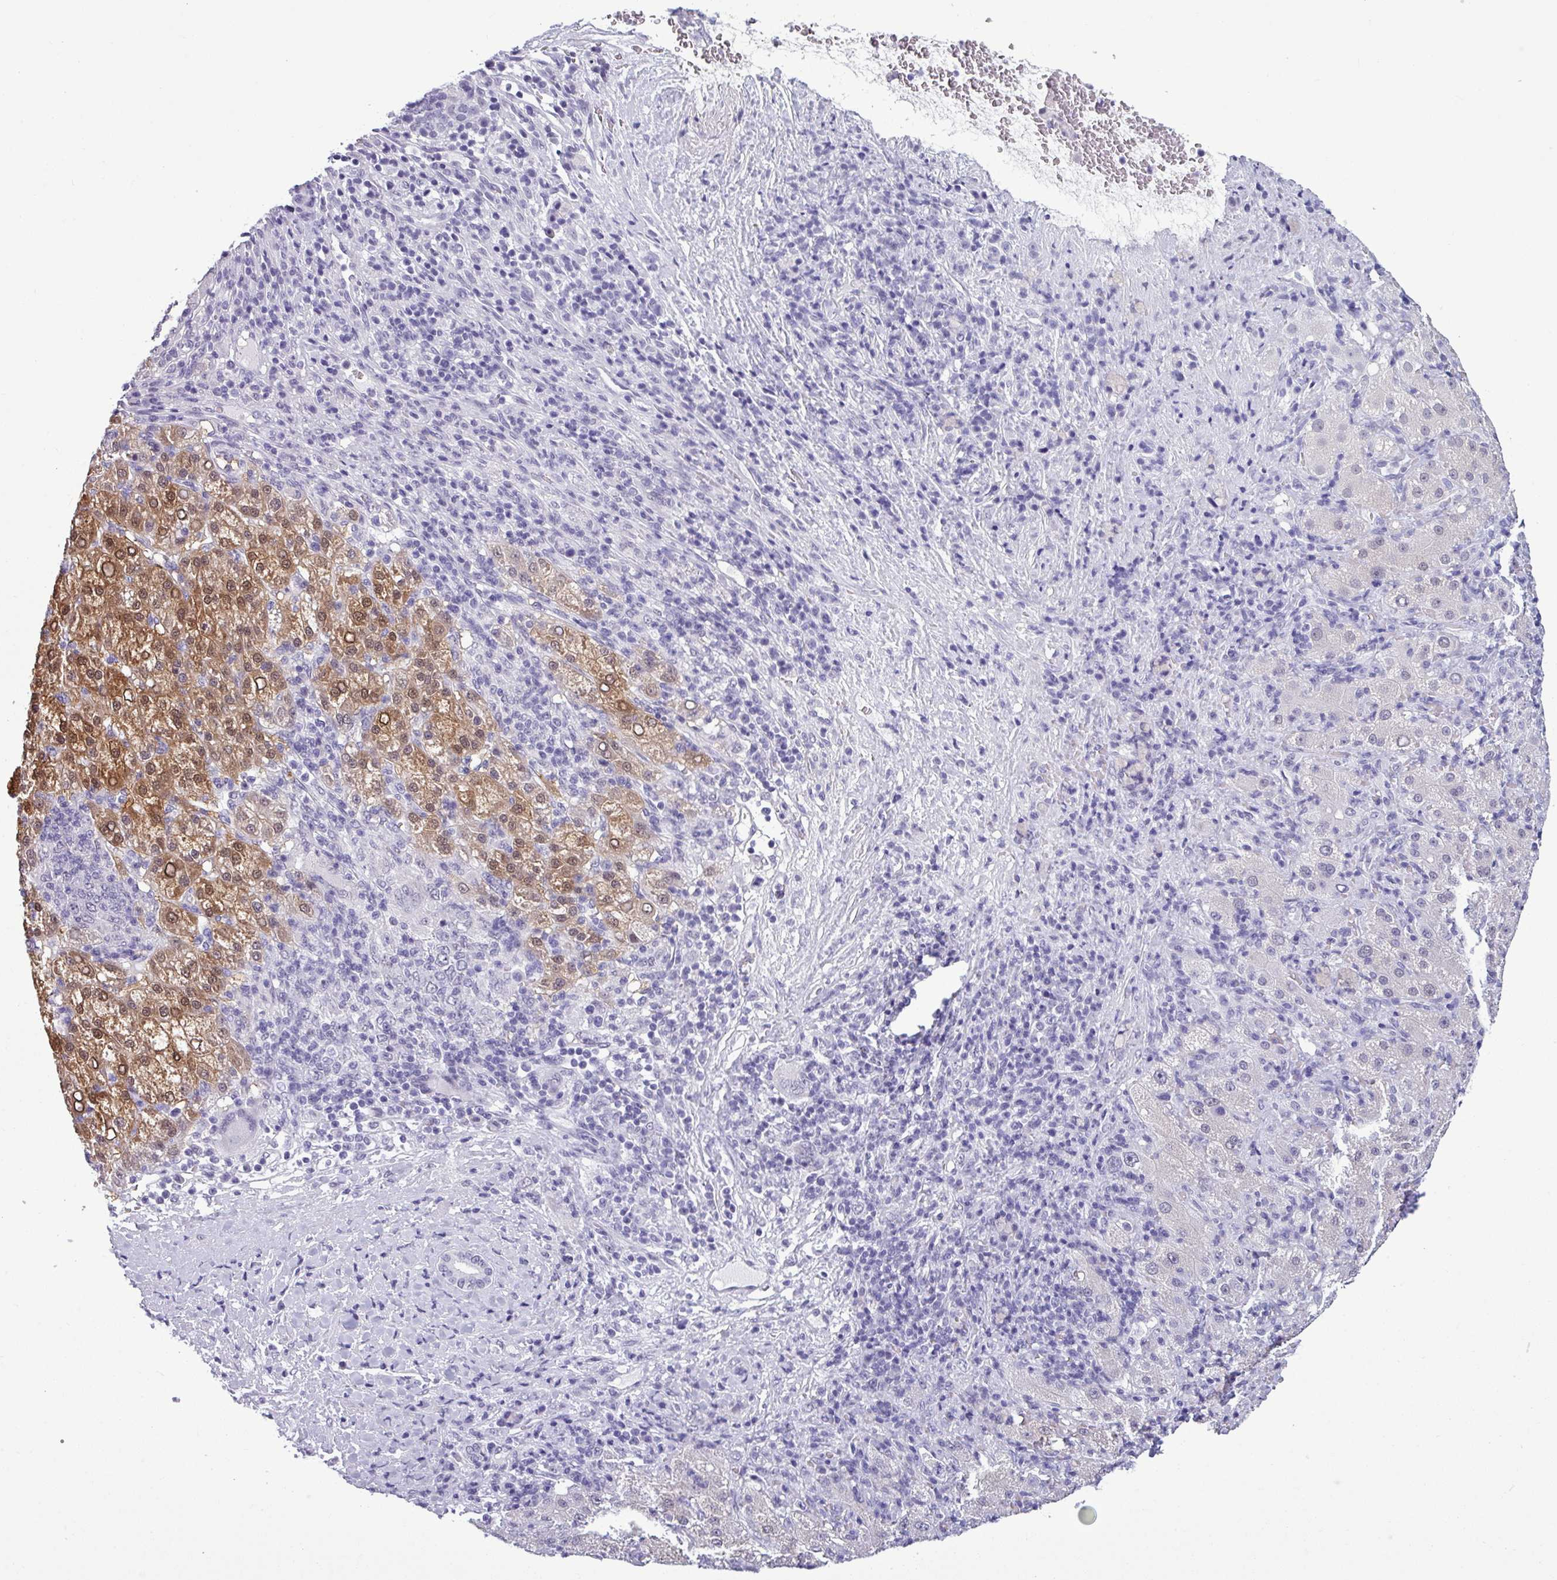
{"staining": {"intensity": "moderate", "quantity": ">75%", "location": "cytoplasmic/membranous,nuclear"}, "tissue": "liver cancer", "cell_type": "Tumor cells", "image_type": "cancer", "snomed": [{"axis": "morphology", "description": "Carcinoma, Hepatocellular, NOS"}, {"axis": "topography", "description": "Liver"}], "caption": "DAB (3,3'-diaminobenzidine) immunohistochemical staining of liver cancer exhibits moderate cytoplasmic/membranous and nuclear protein positivity in approximately >75% of tumor cells.", "gene": "SRGAP1", "patient": {"sex": "female", "age": 58}}